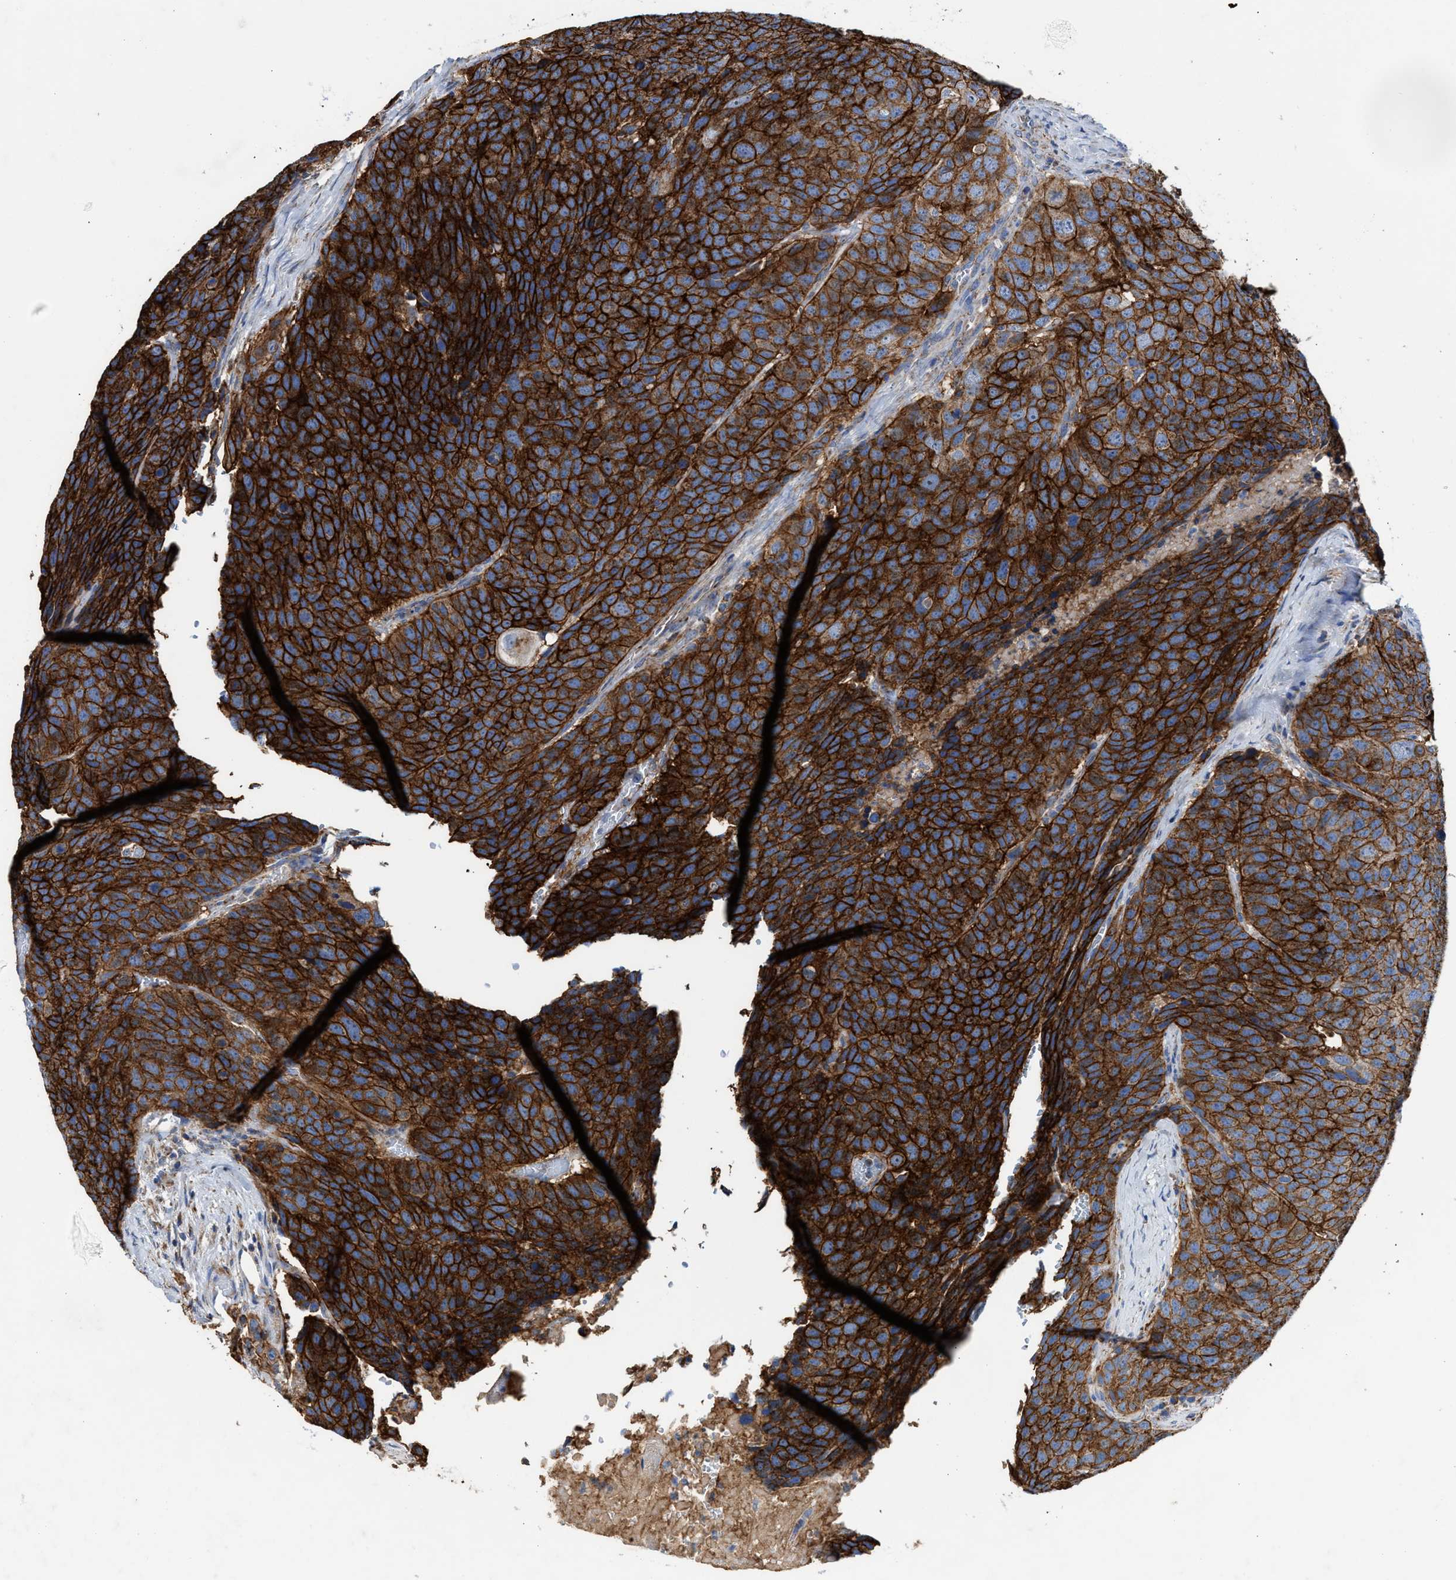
{"staining": {"intensity": "strong", "quantity": ">75%", "location": "cytoplasmic/membranous"}, "tissue": "head and neck cancer", "cell_type": "Tumor cells", "image_type": "cancer", "snomed": [{"axis": "morphology", "description": "Squamous cell carcinoma, NOS"}, {"axis": "topography", "description": "Head-Neck"}], "caption": "Immunohistochemical staining of human squamous cell carcinoma (head and neck) exhibits strong cytoplasmic/membranous protein staining in approximately >75% of tumor cells. The protein of interest is stained brown, and the nuclei are stained in blue (DAB IHC with brightfield microscopy, high magnification).", "gene": "MECR", "patient": {"sex": "male", "age": 66}}